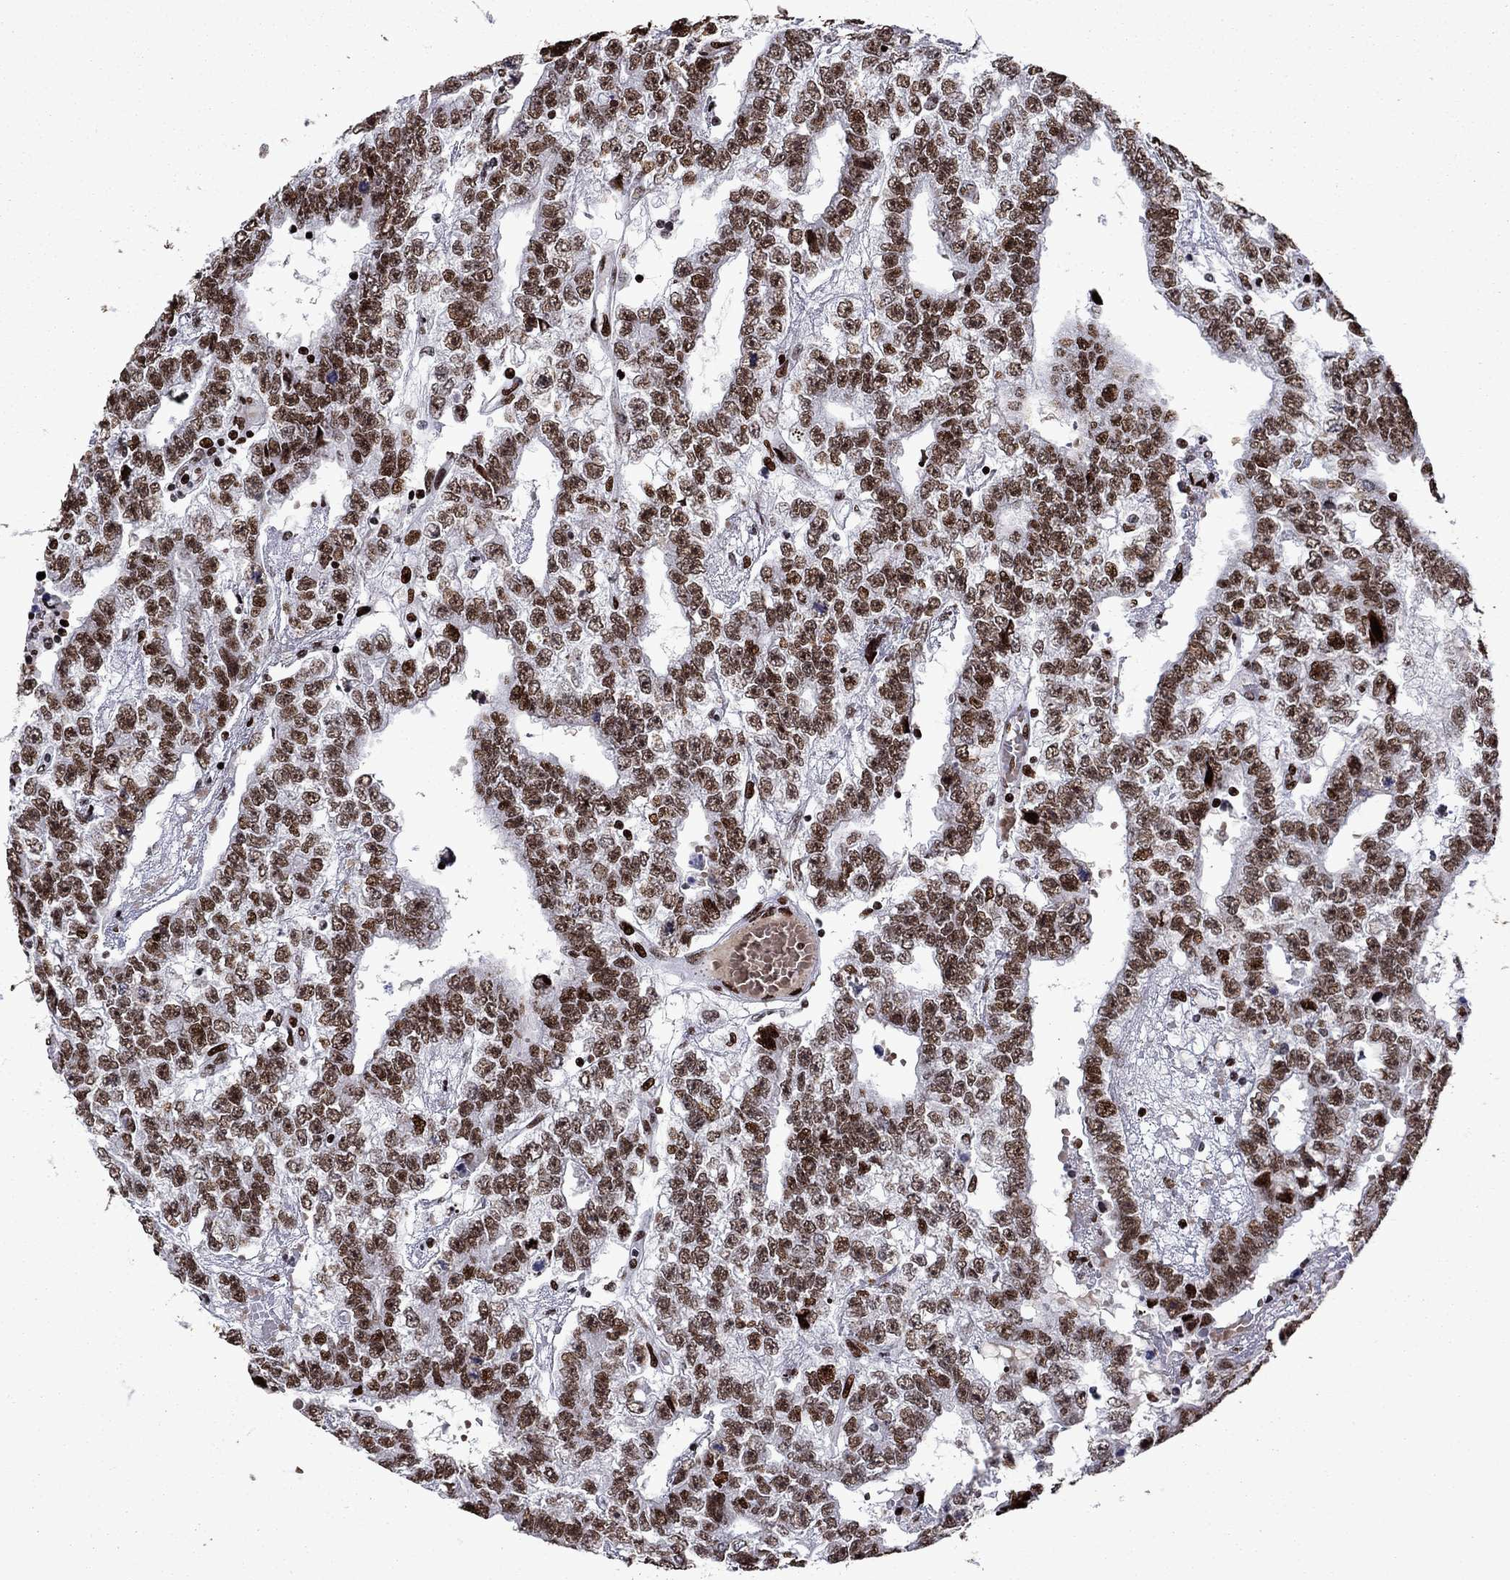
{"staining": {"intensity": "moderate", "quantity": ">75%", "location": "nuclear"}, "tissue": "testis cancer", "cell_type": "Tumor cells", "image_type": "cancer", "snomed": [{"axis": "morphology", "description": "Carcinoma, Embryonal, NOS"}, {"axis": "topography", "description": "Testis"}], "caption": "Moderate nuclear protein staining is appreciated in approximately >75% of tumor cells in testis cancer (embryonal carcinoma).", "gene": "LIMK1", "patient": {"sex": "male", "age": 25}}